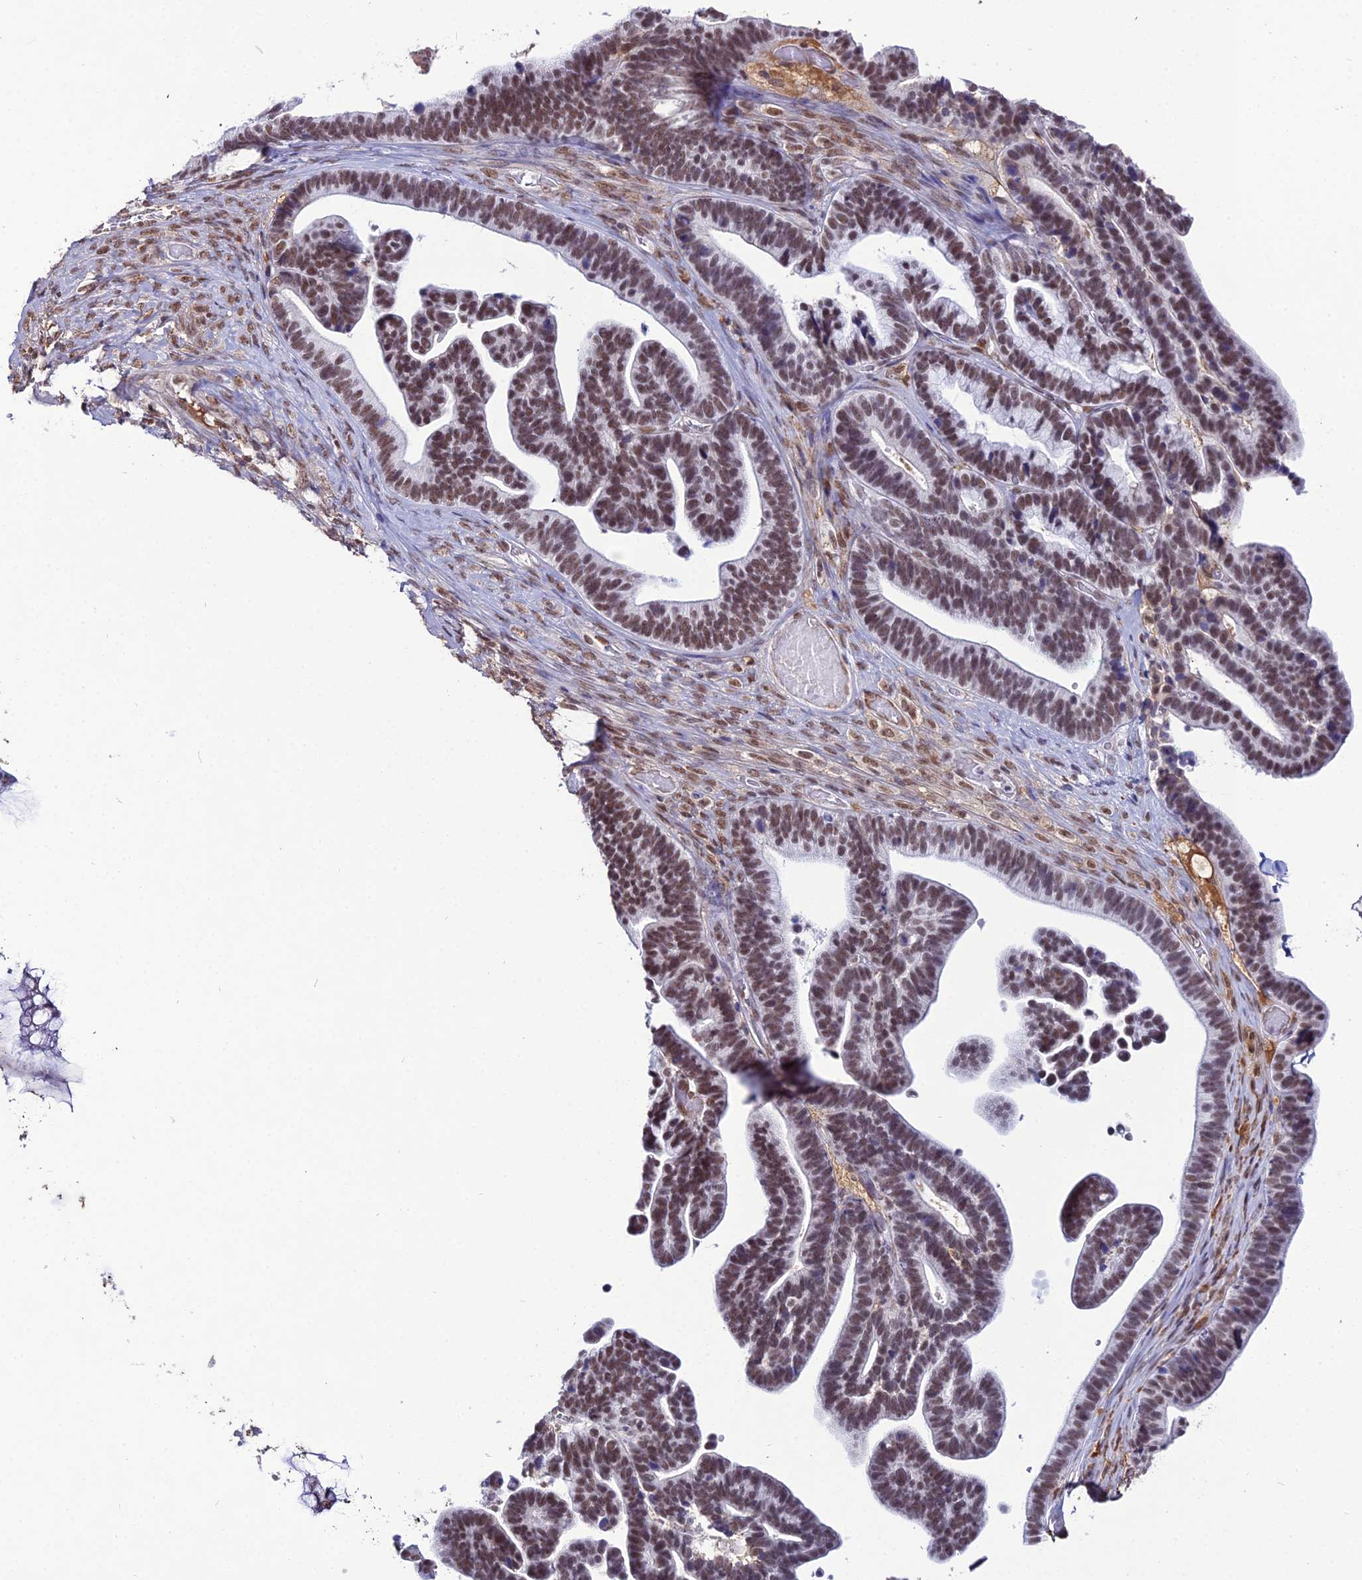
{"staining": {"intensity": "moderate", "quantity": ">75%", "location": "nuclear"}, "tissue": "ovarian cancer", "cell_type": "Tumor cells", "image_type": "cancer", "snomed": [{"axis": "morphology", "description": "Cystadenocarcinoma, serous, NOS"}, {"axis": "topography", "description": "Ovary"}], "caption": "A micrograph of human ovarian cancer (serous cystadenocarcinoma) stained for a protein demonstrates moderate nuclear brown staining in tumor cells. Using DAB (3,3'-diaminobenzidine) (brown) and hematoxylin (blue) stains, captured at high magnification using brightfield microscopy.", "gene": "RBM12", "patient": {"sex": "female", "age": 56}}